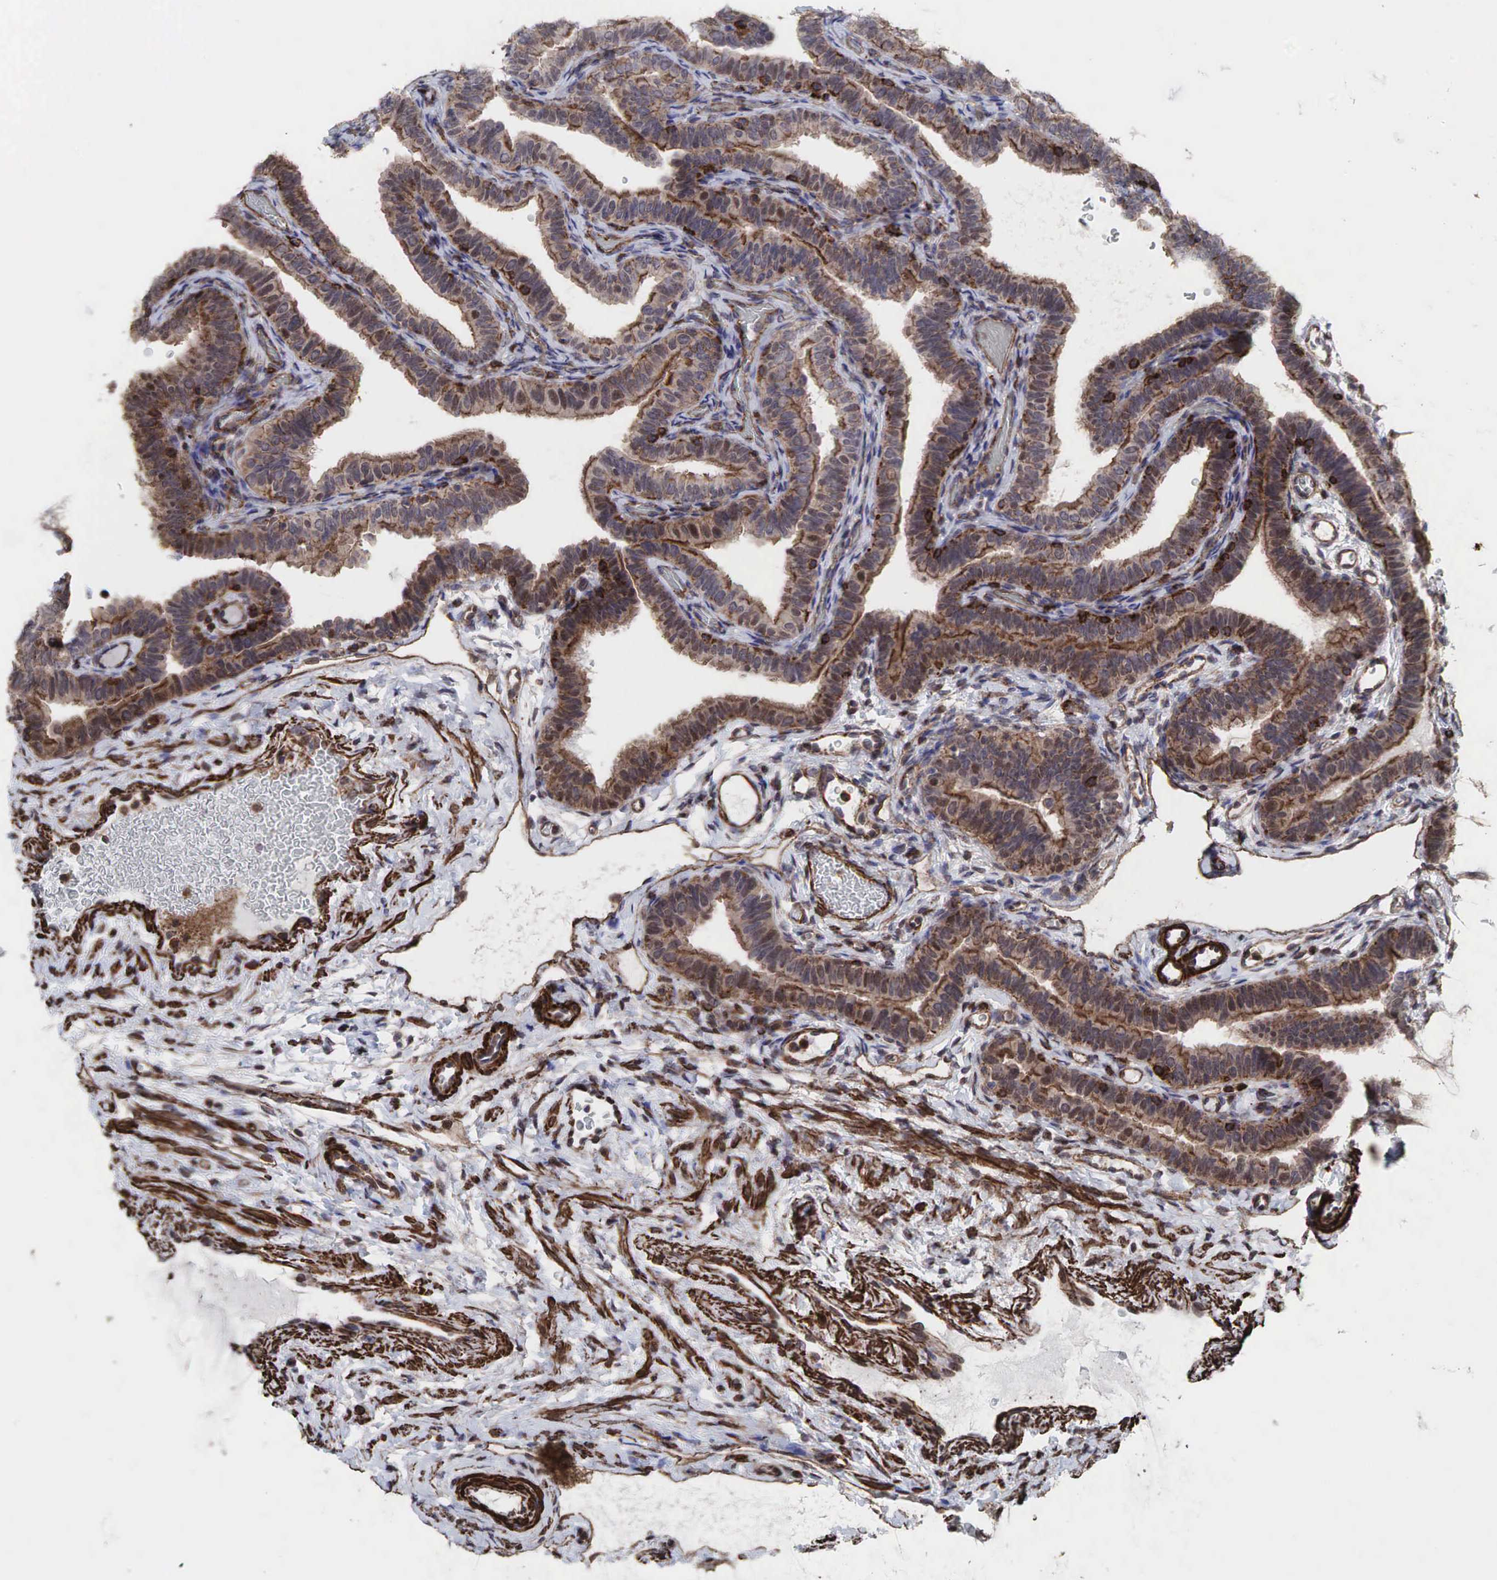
{"staining": {"intensity": "weak", "quantity": ">75%", "location": "cytoplasmic/membranous"}, "tissue": "fallopian tube", "cell_type": "Glandular cells", "image_type": "normal", "snomed": [{"axis": "morphology", "description": "Normal tissue, NOS"}, {"axis": "topography", "description": "Vagina"}, {"axis": "topography", "description": "Fallopian tube"}], "caption": "Normal fallopian tube reveals weak cytoplasmic/membranous staining in about >75% of glandular cells, visualized by immunohistochemistry.", "gene": "GPRASP1", "patient": {"sex": "female", "age": 38}}